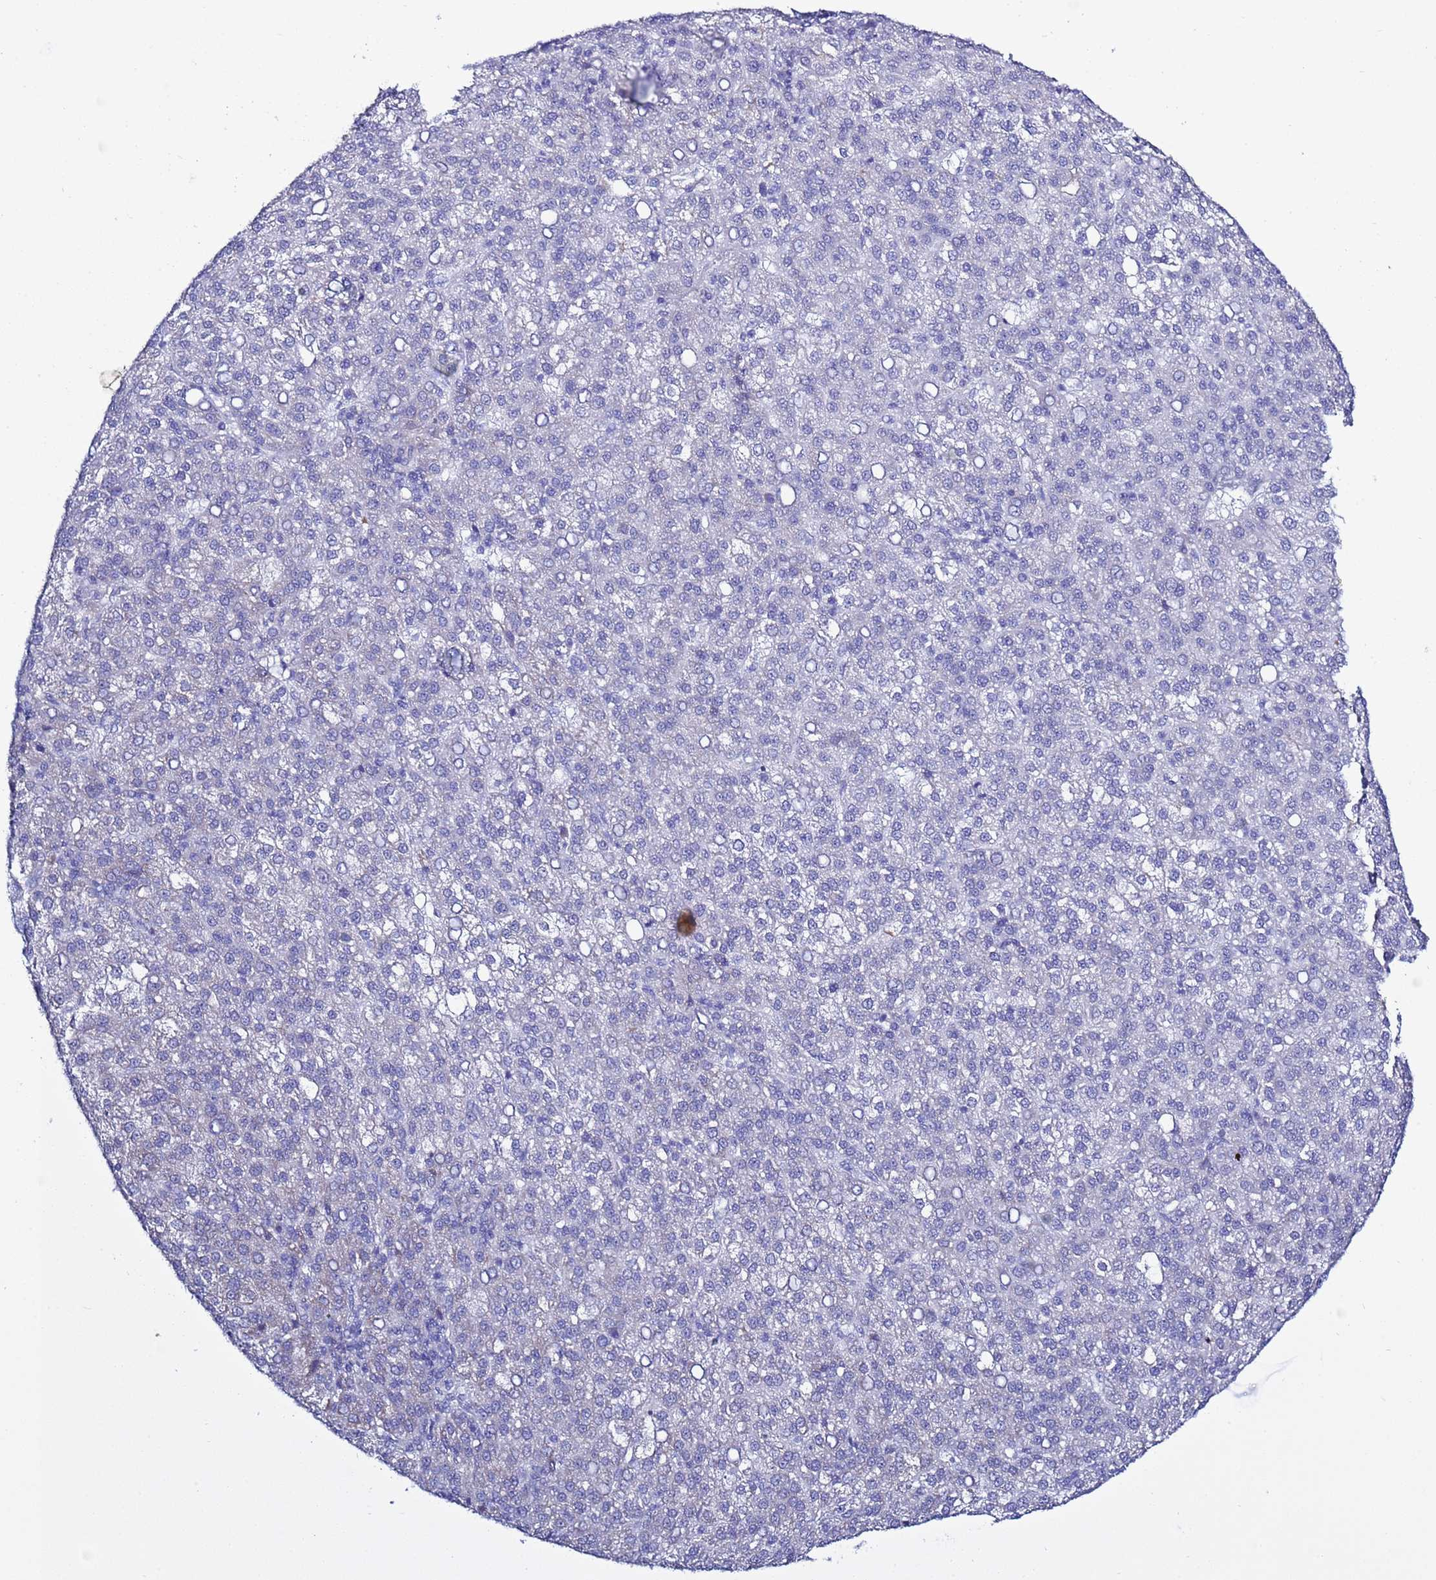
{"staining": {"intensity": "negative", "quantity": "none", "location": "none"}, "tissue": "liver cancer", "cell_type": "Tumor cells", "image_type": "cancer", "snomed": [{"axis": "morphology", "description": "Carcinoma, Hepatocellular, NOS"}, {"axis": "topography", "description": "Liver"}], "caption": "DAB (3,3'-diaminobenzidine) immunohistochemical staining of hepatocellular carcinoma (liver) displays no significant expression in tumor cells. Brightfield microscopy of IHC stained with DAB (brown) and hematoxylin (blue), captured at high magnification.", "gene": "ABHD17B", "patient": {"sex": "female", "age": 58}}